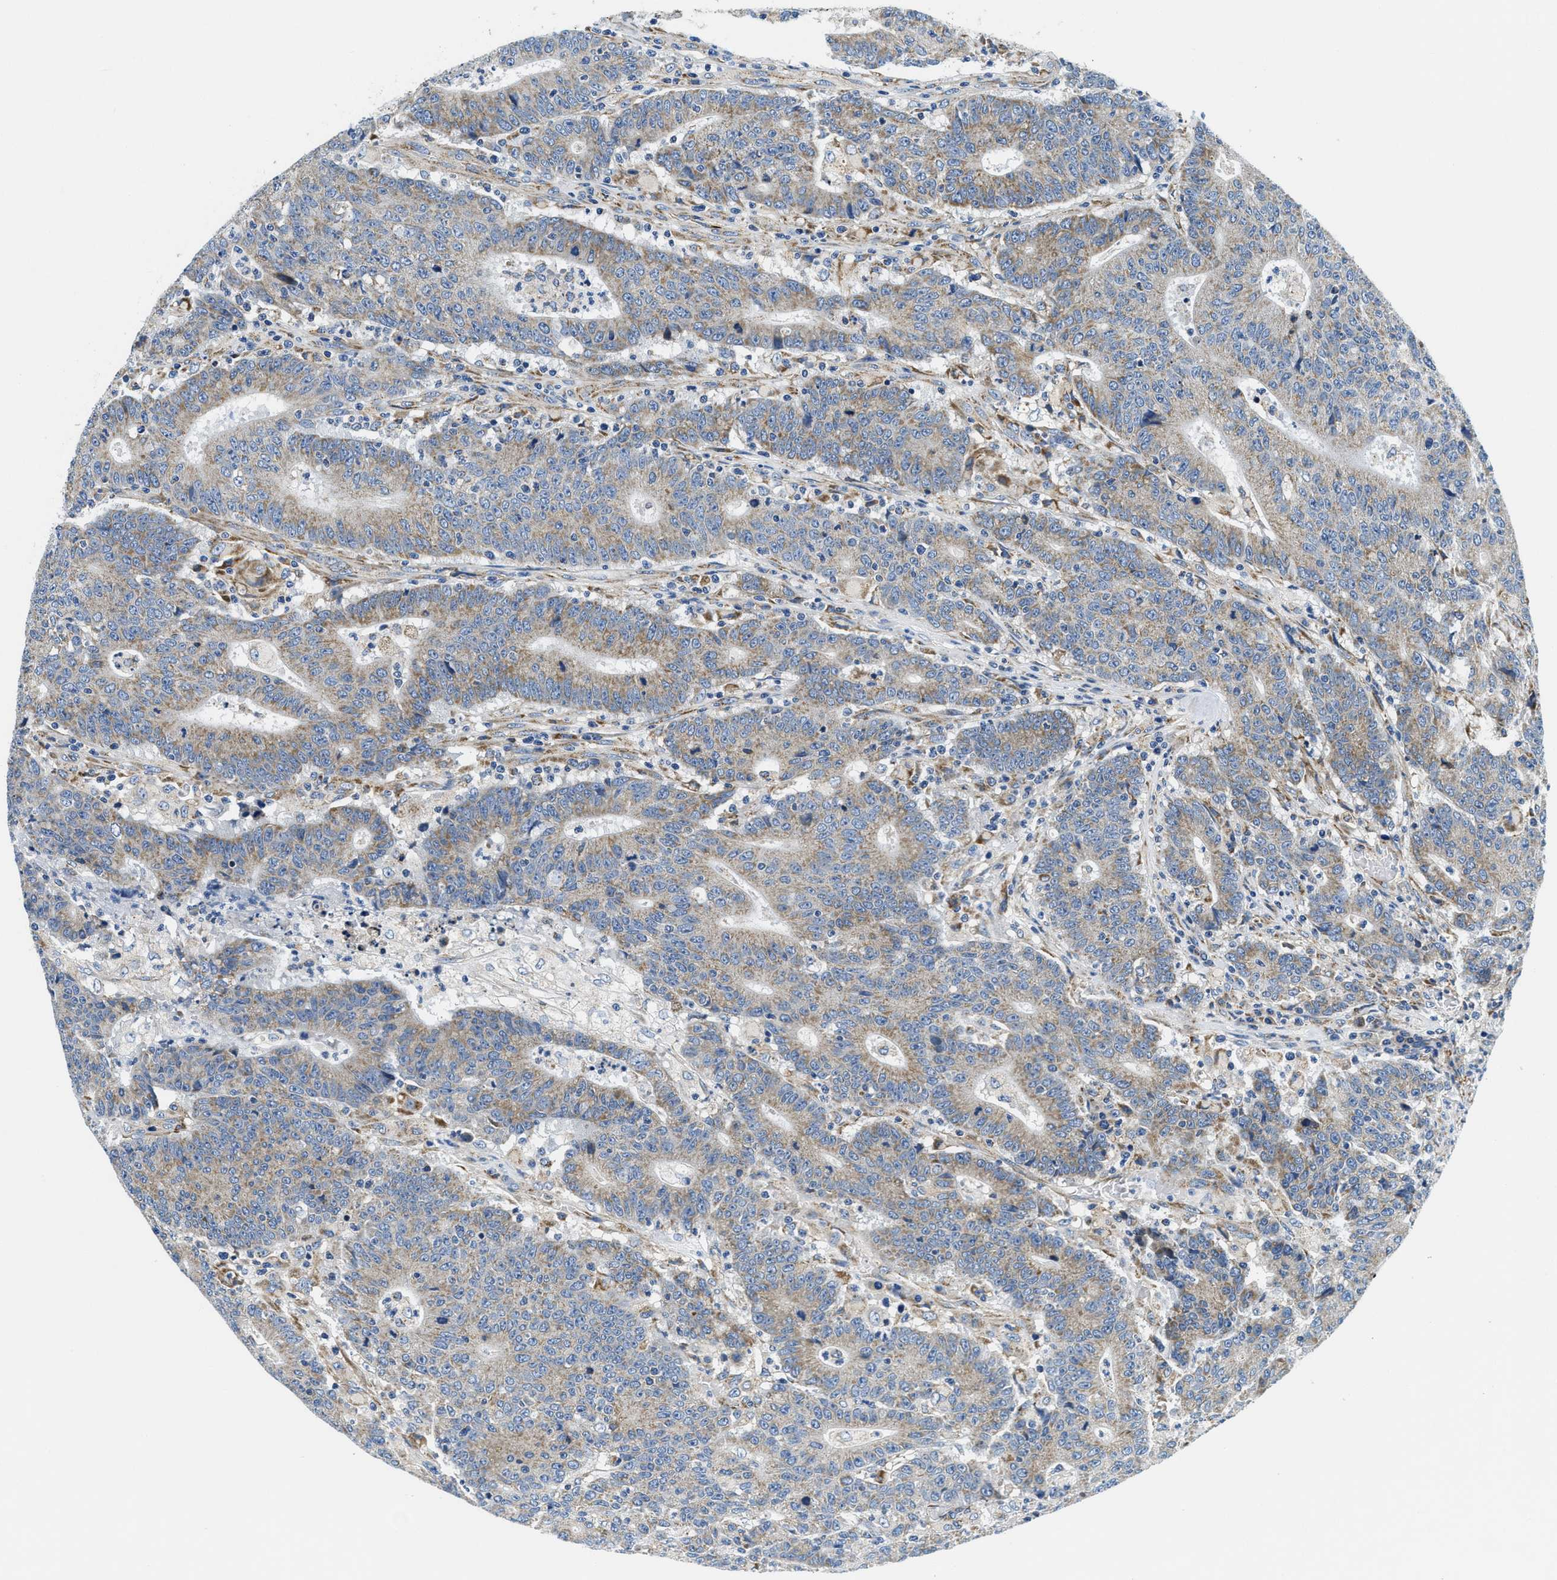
{"staining": {"intensity": "weak", "quantity": "25%-75%", "location": "cytoplasmic/membranous"}, "tissue": "colorectal cancer", "cell_type": "Tumor cells", "image_type": "cancer", "snomed": [{"axis": "morphology", "description": "Normal tissue, NOS"}, {"axis": "morphology", "description": "Adenocarcinoma, NOS"}, {"axis": "topography", "description": "Colon"}], "caption": "Immunohistochemistry micrograph of colorectal cancer (adenocarcinoma) stained for a protein (brown), which shows low levels of weak cytoplasmic/membranous positivity in approximately 25%-75% of tumor cells.", "gene": "SAMD4B", "patient": {"sex": "female", "age": 75}}